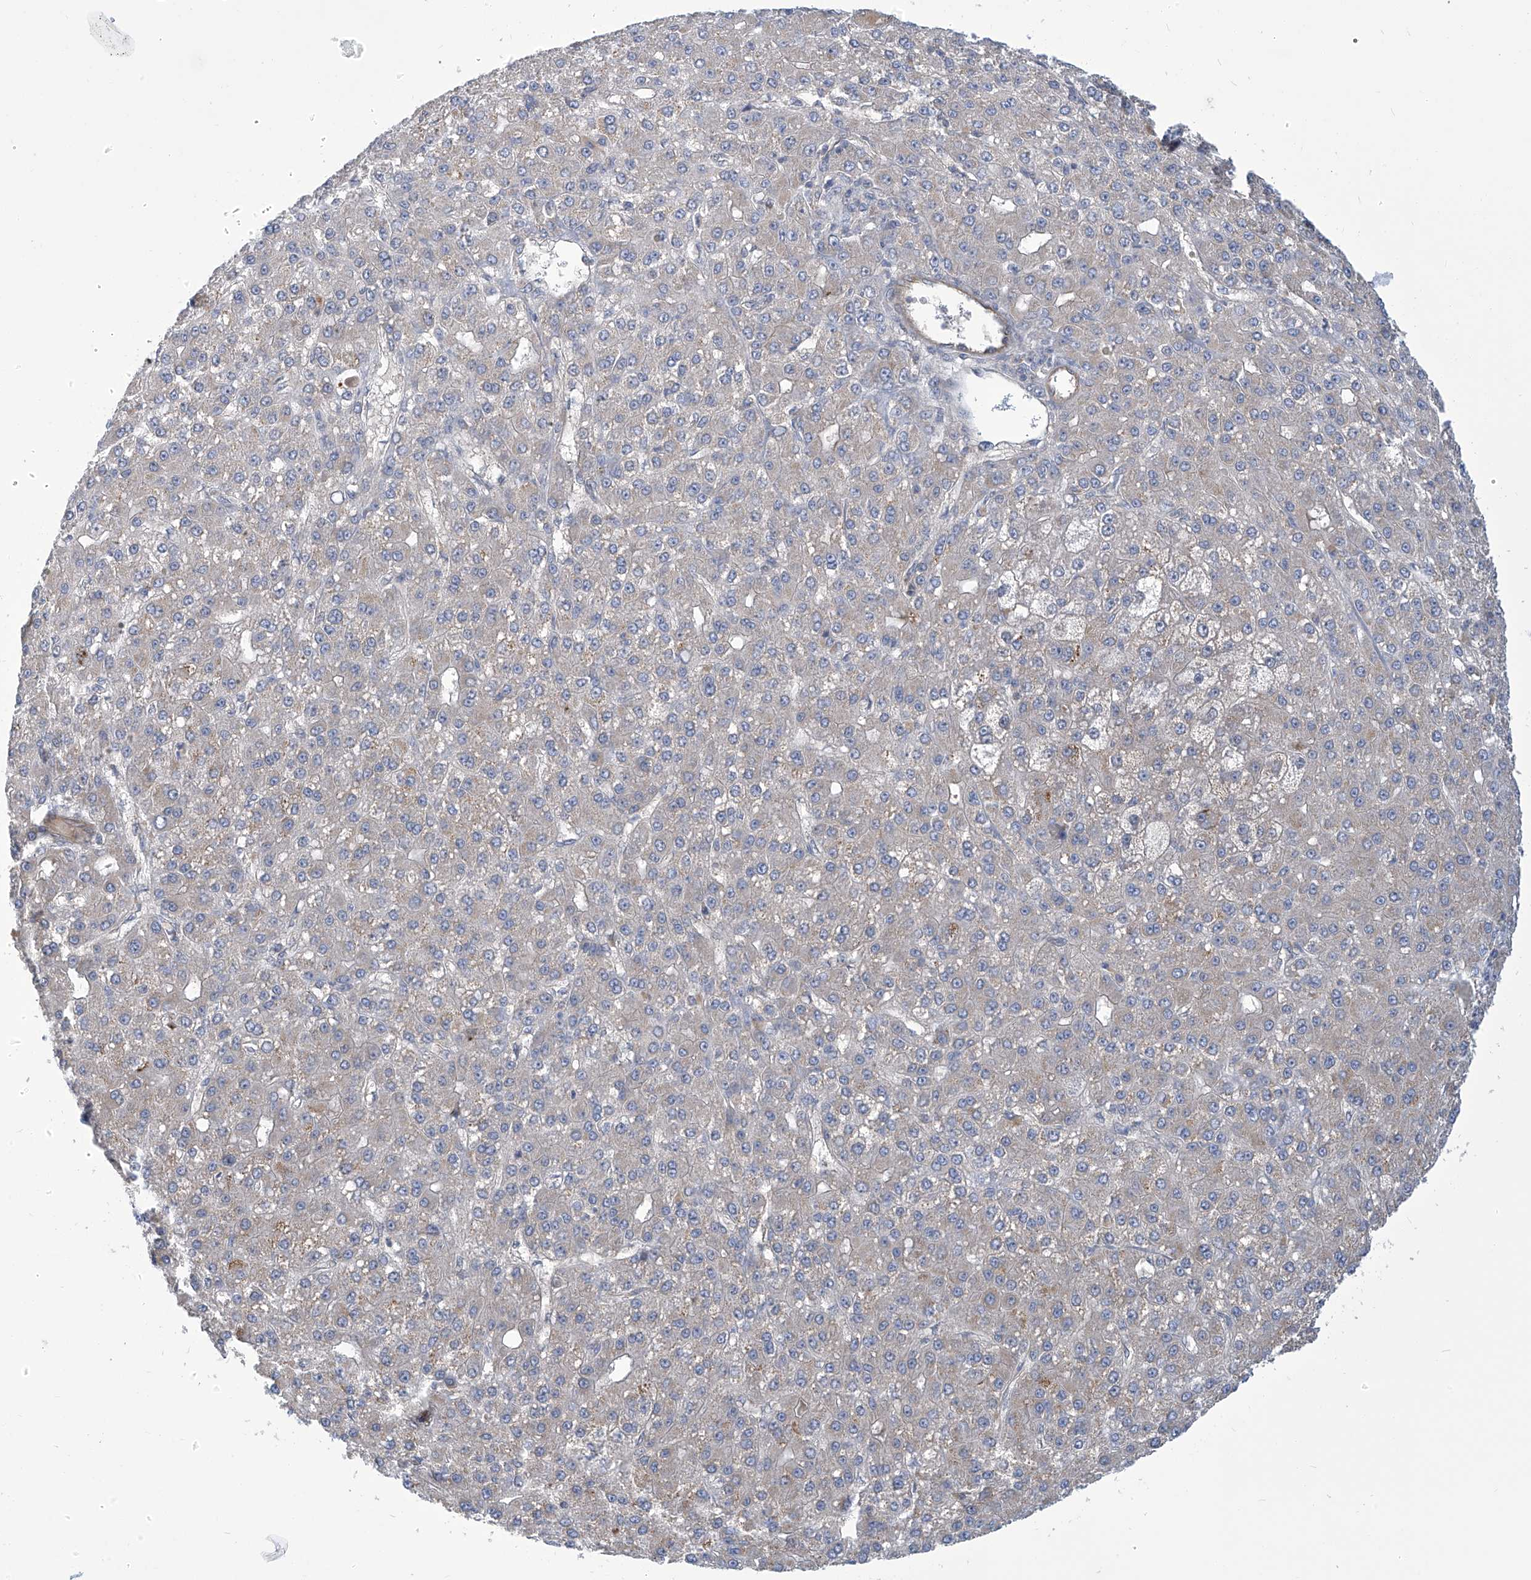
{"staining": {"intensity": "negative", "quantity": "none", "location": "none"}, "tissue": "liver cancer", "cell_type": "Tumor cells", "image_type": "cancer", "snomed": [{"axis": "morphology", "description": "Carcinoma, Hepatocellular, NOS"}, {"axis": "topography", "description": "Liver"}], "caption": "Immunohistochemical staining of human hepatocellular carcinoma (liver) shows no significant expression in tumor cells.", "gene": "IBA57", "patient": {"sex": "male", "age": 67}}